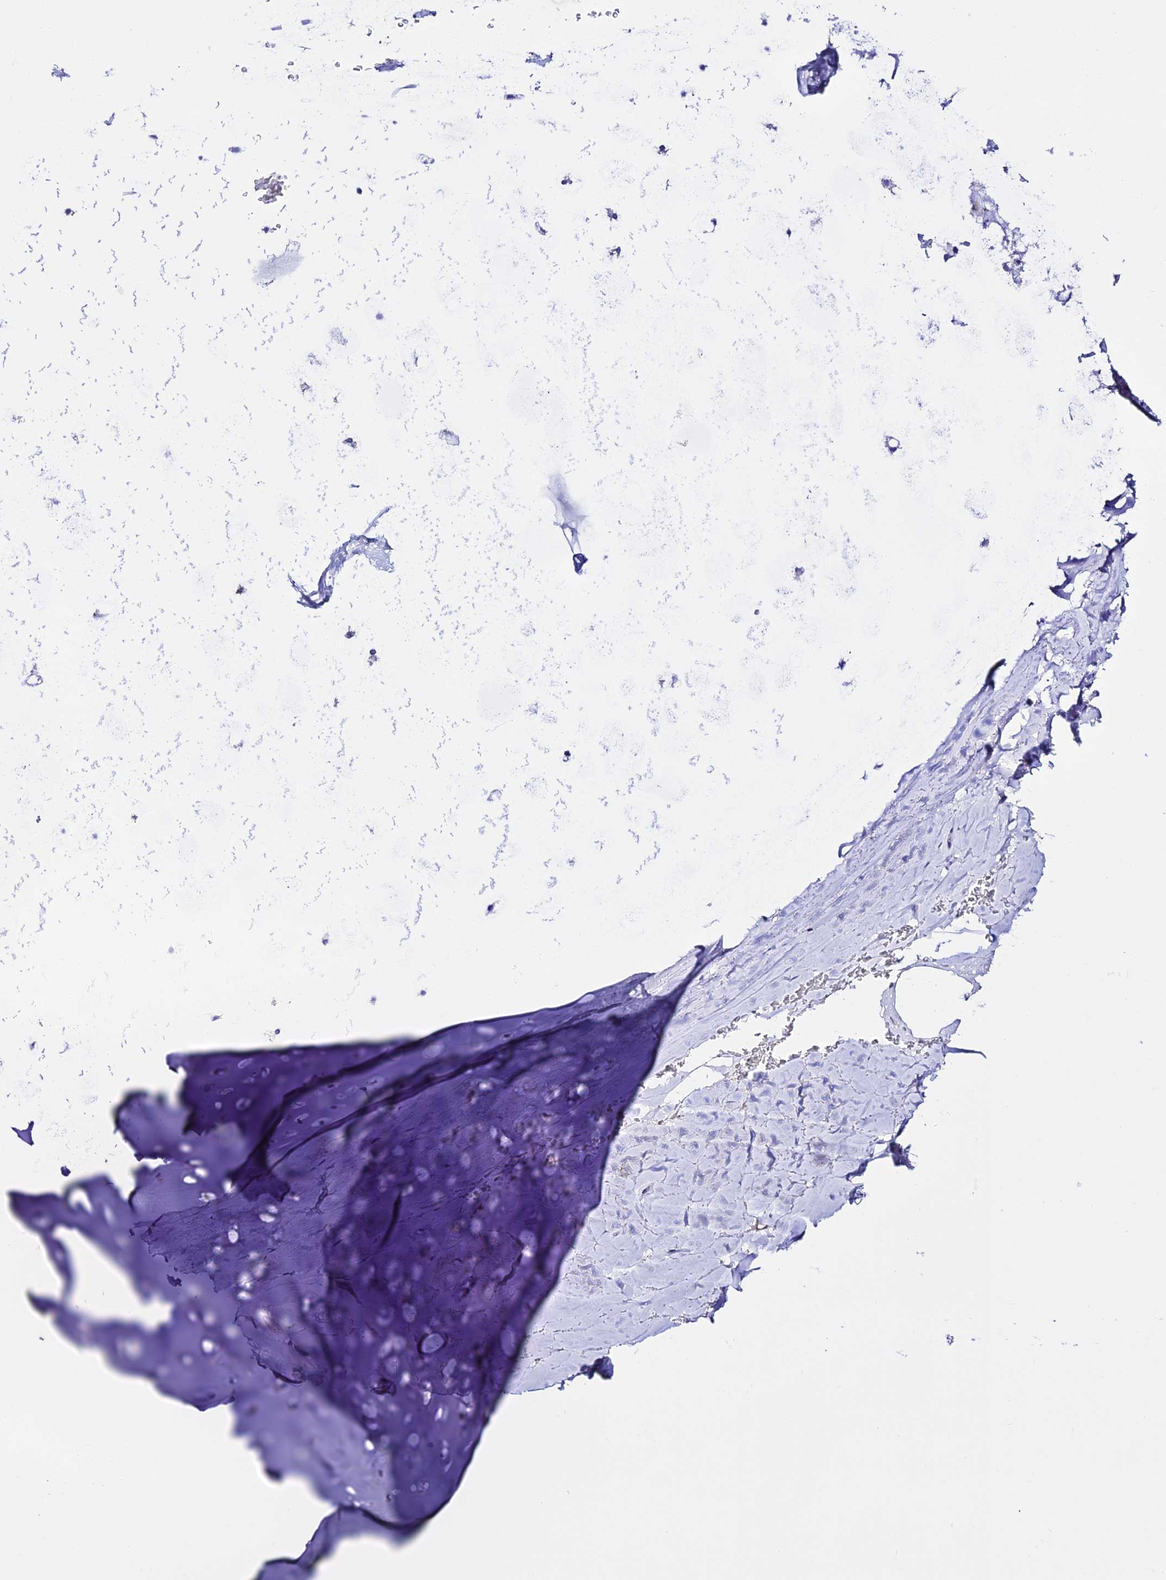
{"staining": {"intensity": "negative", "quantity": "none", "location": "none"}, "tissue": "adipose tissue", "cell_type": "Adipocytes", "image_type": "normal", "snomed": [{"axis": "morphology", "description": "Normal tissue, NOS"}, {"axis": "topography", "description": "Cartilage tissue"}], "caption": "Immunohistochemical staining of normal adipose tissue demonstrates no significant staining in adipocytes.", "gene": "TMEM117", "patient": {"sex": "male", "age": 66}}